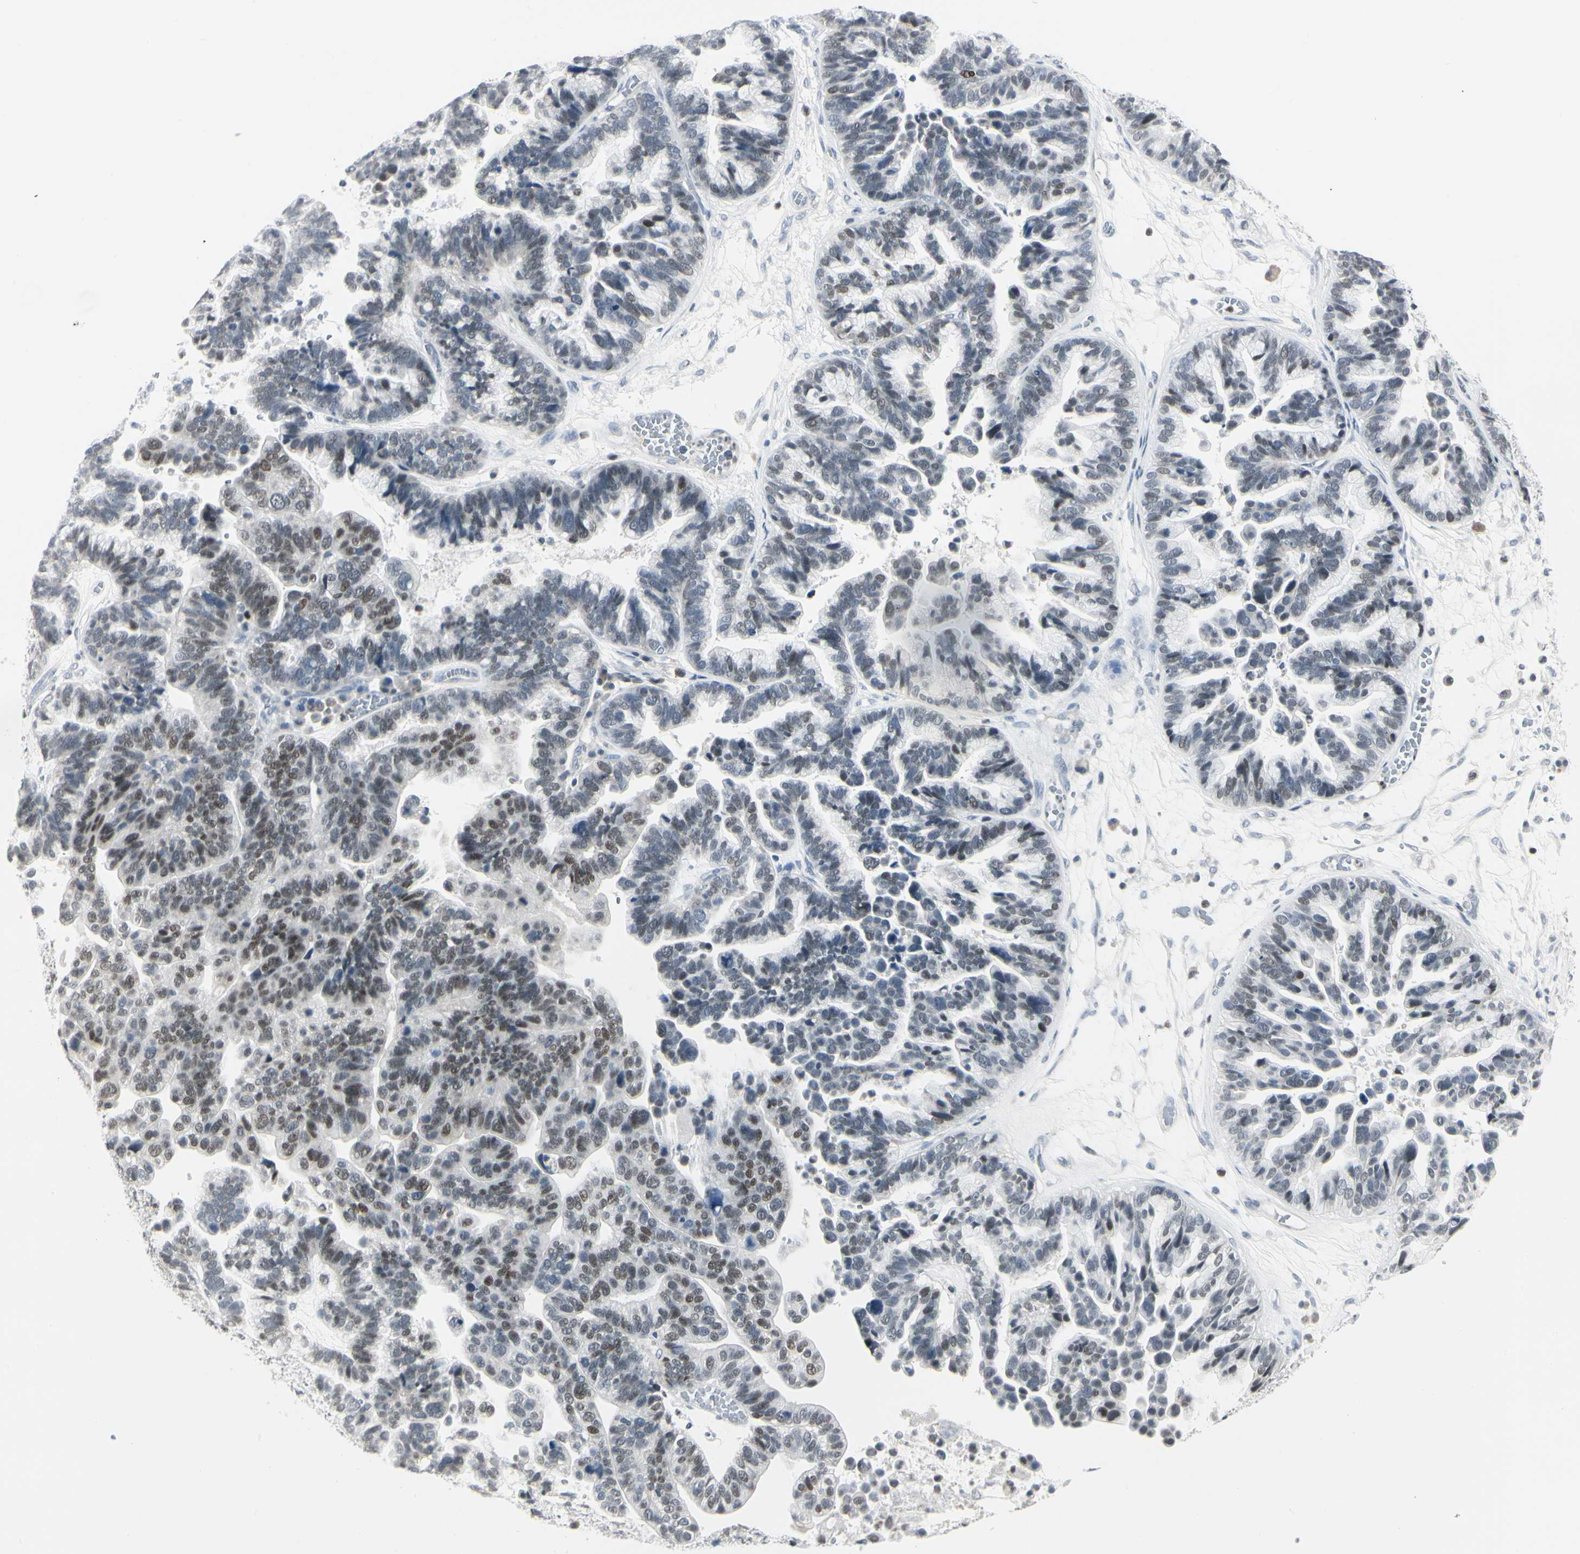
{"staining": {"intensity": "moderate", "quantity": "25%-75%", "location": "nuclear"}, "tissue": "ovarian cancer", "cell_type": "Tumor cells", "image_type": "cancer", "snomed": [{"axis": "morphology", "description": "Cystadenocarcinoma, serous, NOS"}, {"axis": "topography", "description": "Ovary"}], "caption": "An immunohistochemistry histopathology image of tumor tissue is shown. Protein staining in brown shows moderate nuclear positivity in ovarian cancer (serous cystadenocarcinoma) within tumor cells.", "gene": "ZBTB7B", "patient": {"sex": "female", "age": 56}}